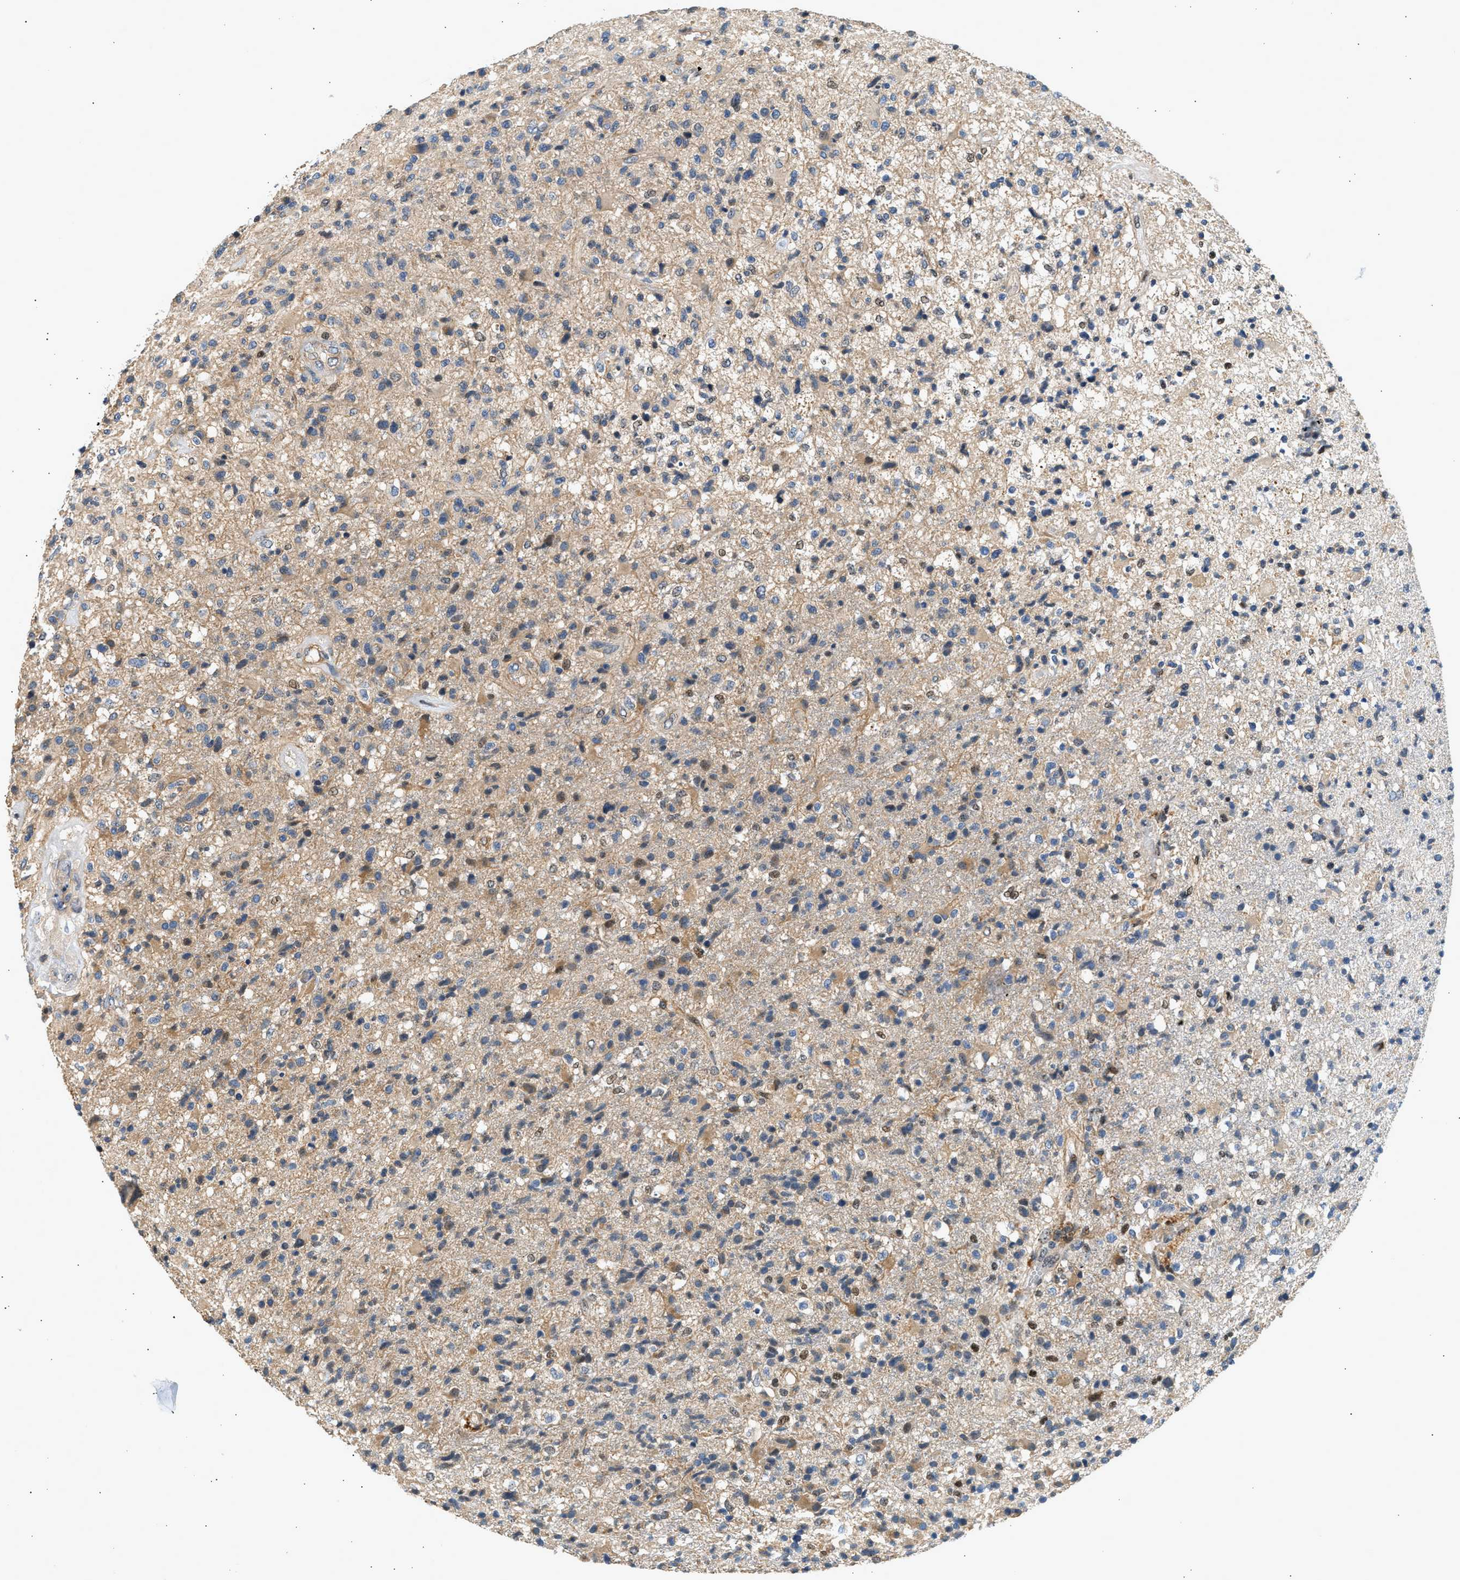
{"staining": {"intensity": "moderate", "quantity": "<25%", "location": "cytoplasmic/membranous"}, "tissue": "glioma", "cell_type": "Tumor cells", "image_type": "cancer", "snomed": [{"axis": "morphology", "description": "Glioma, malignant, High grade"}, {"axis": "topography", "description": "Brain"}], "caption": "IHC of human high-grade glioma (malignant) displays low levels of moderate cytoplasmic/membranous staining in about <25% of tumor cells. The staining was performed using DAB to visualize the protein expression in brown, while the nuclei were stained in blue with hematoxylin (Magnification: 20x).", "gene": "WDR31", "patient": {"sex": "male", "age": 72}}